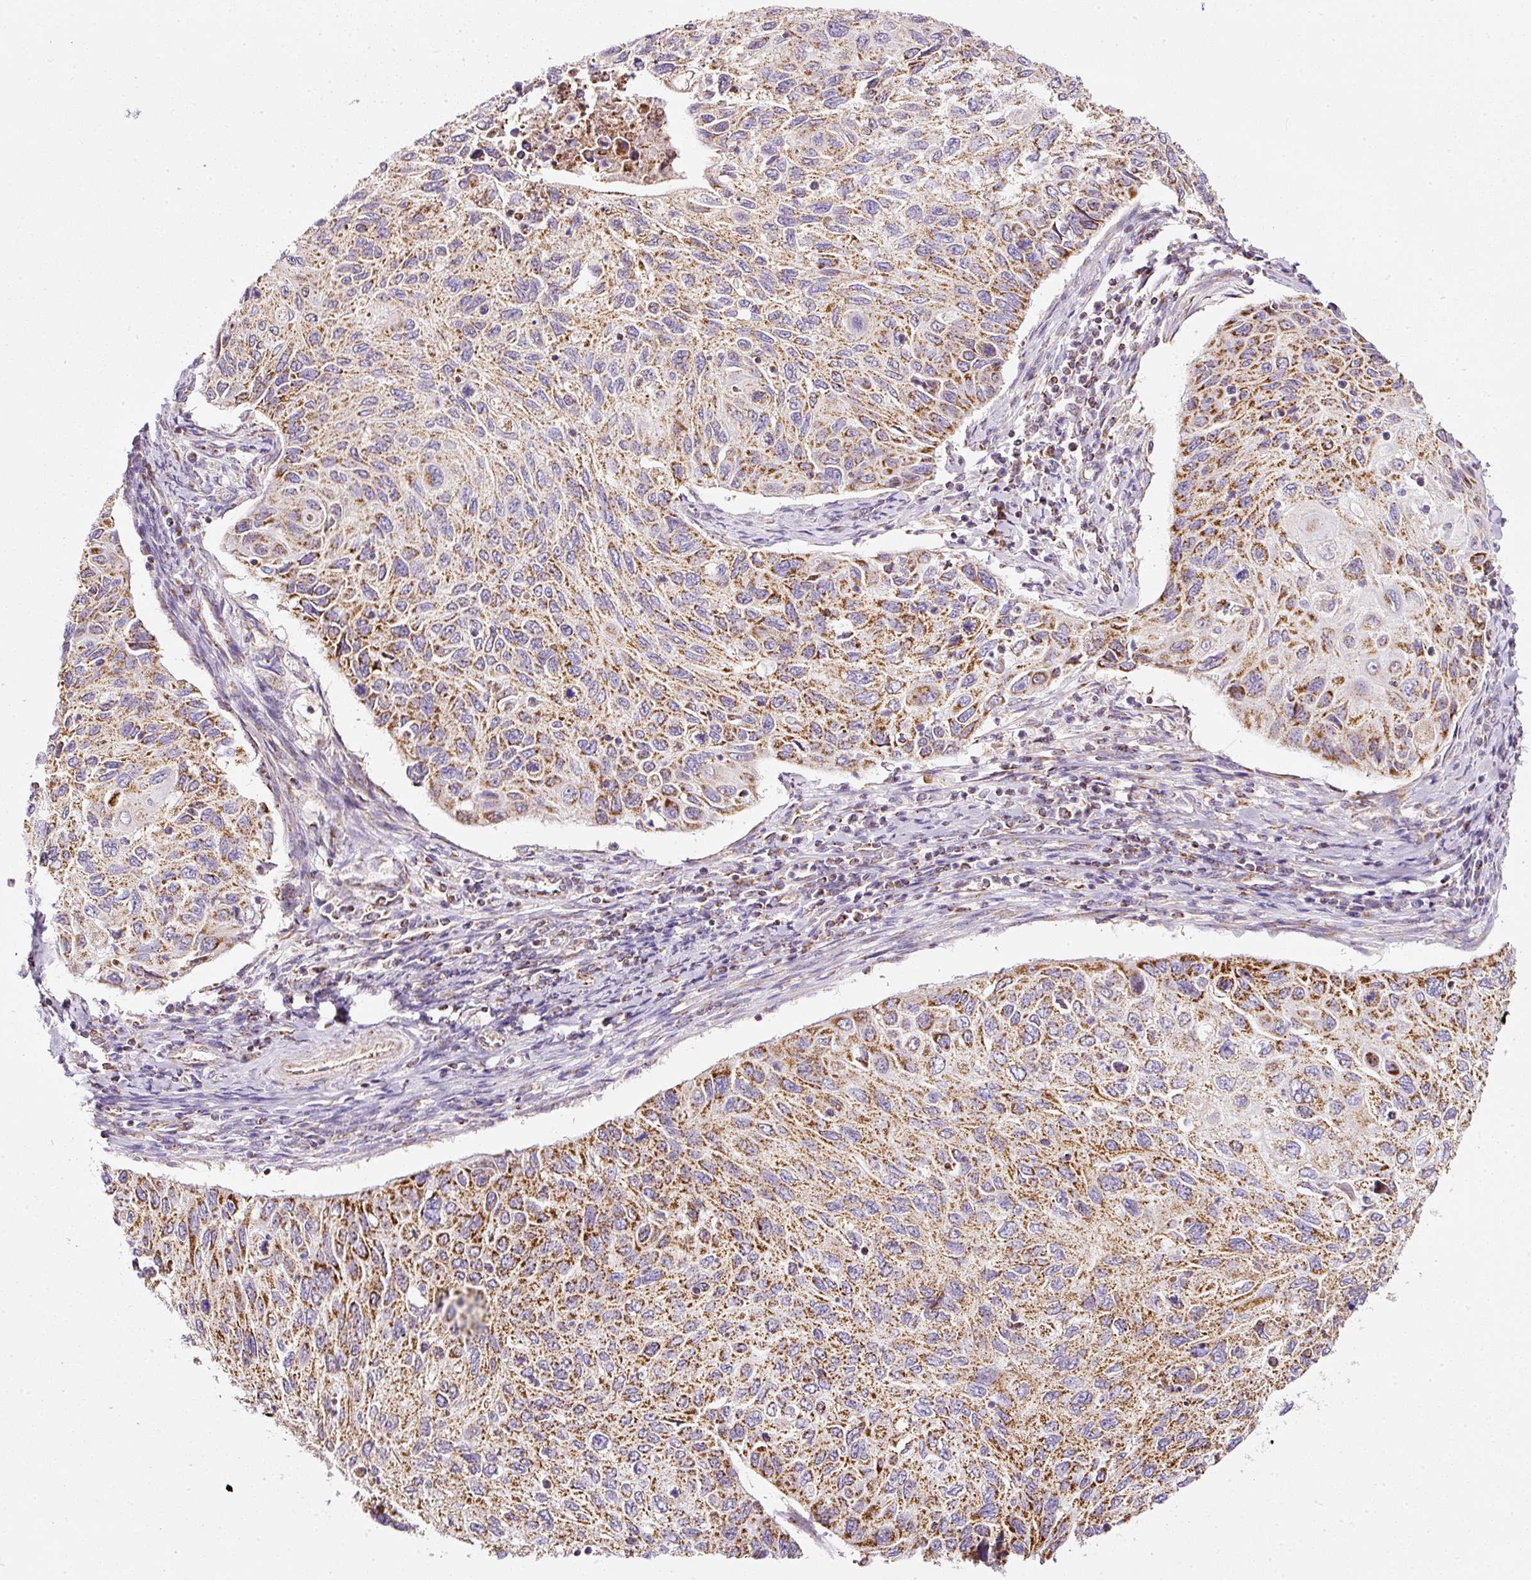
{"staining": {"intensity": "moderate", "quantity": ">75%", "location": "cytoplasmic/membranous"}, "tissue": "cervical cancer", "cell_type": "Tumor cells", "image_type": "cancer", "snomed": [{"axis": "morphology", "description": "Squamous cell carcinoma, NOS"}, {"axis": "topography", "description": "Cervix"}], "caption": "High-magnification brightfield microscopy of cervical cancer (squamous cell carcinoma) stained with DAB (brown) and counterstained with hematoxylin (blue). tumor cells exhibit moderate cytoplasmic/membranous expression is present in about>75% of cells. Using DAB (3,3'-diaminobenzidine) (brown) and hematoxylin (blue) stains, captured at high magnification using brightfield microscopy.", "gene": "SDHA", "patient": {"sex": "female", "age": 70}}